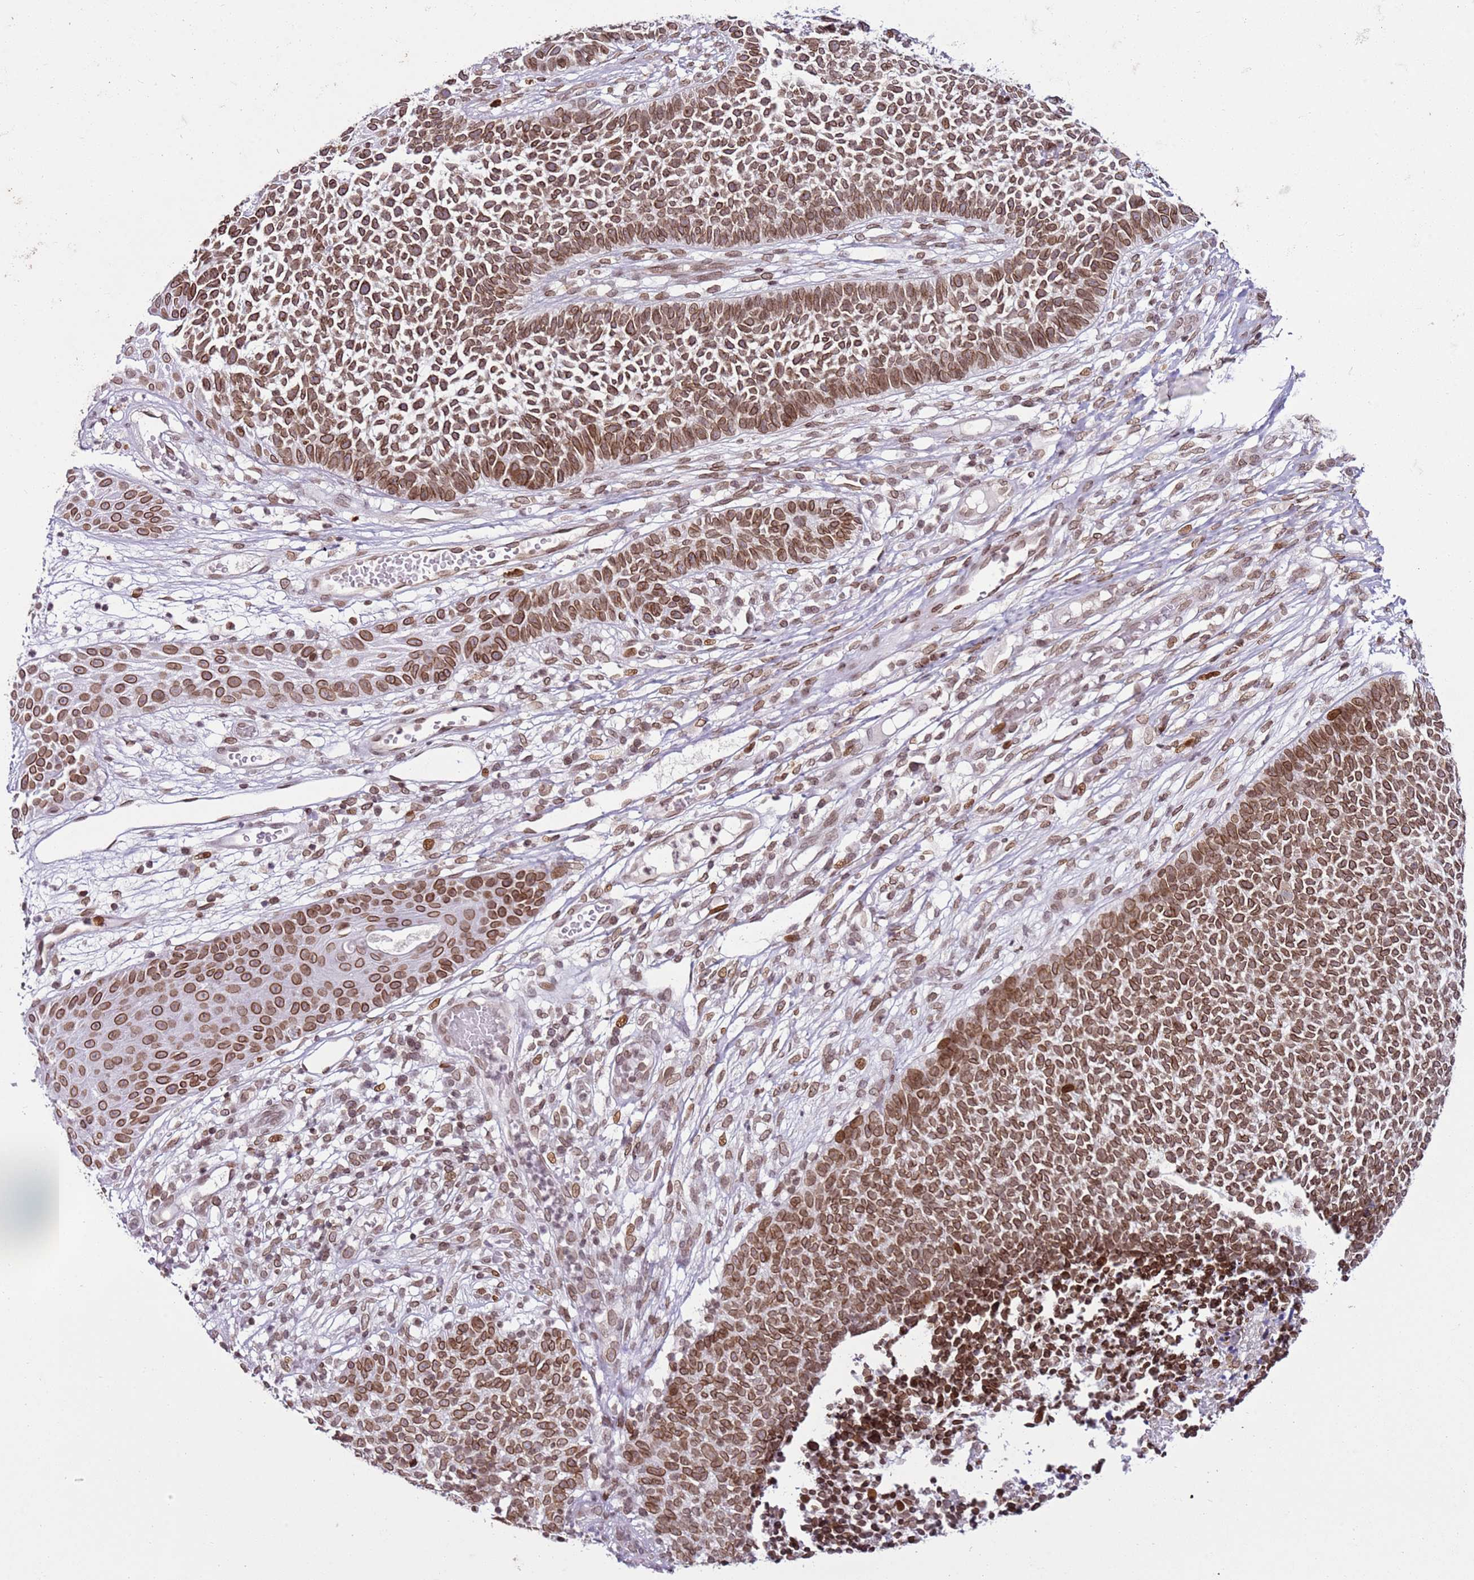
{"staining": {"intensity": "moderate", "quantity": ">75%", "location": "cytoplasmic/membranous,nuclear"}, "tissue": "skin cancer", "cell_type": "Tumor cells", "image_type": "cancer", "snomed": [{"axis": "morphology", "description": "Basal cell carcinoma"}, {"axis": "topography", "description": "Skin"}], "caption": "Human basal cell carcinoma (skin) stained with a brown dye demonstrates moderate cytoplasmic/membranous and nuclear positive staining in about >75% of tumor cells.", "gene": "POU6F1", "patient": {"sex": "female", "age": 84}}